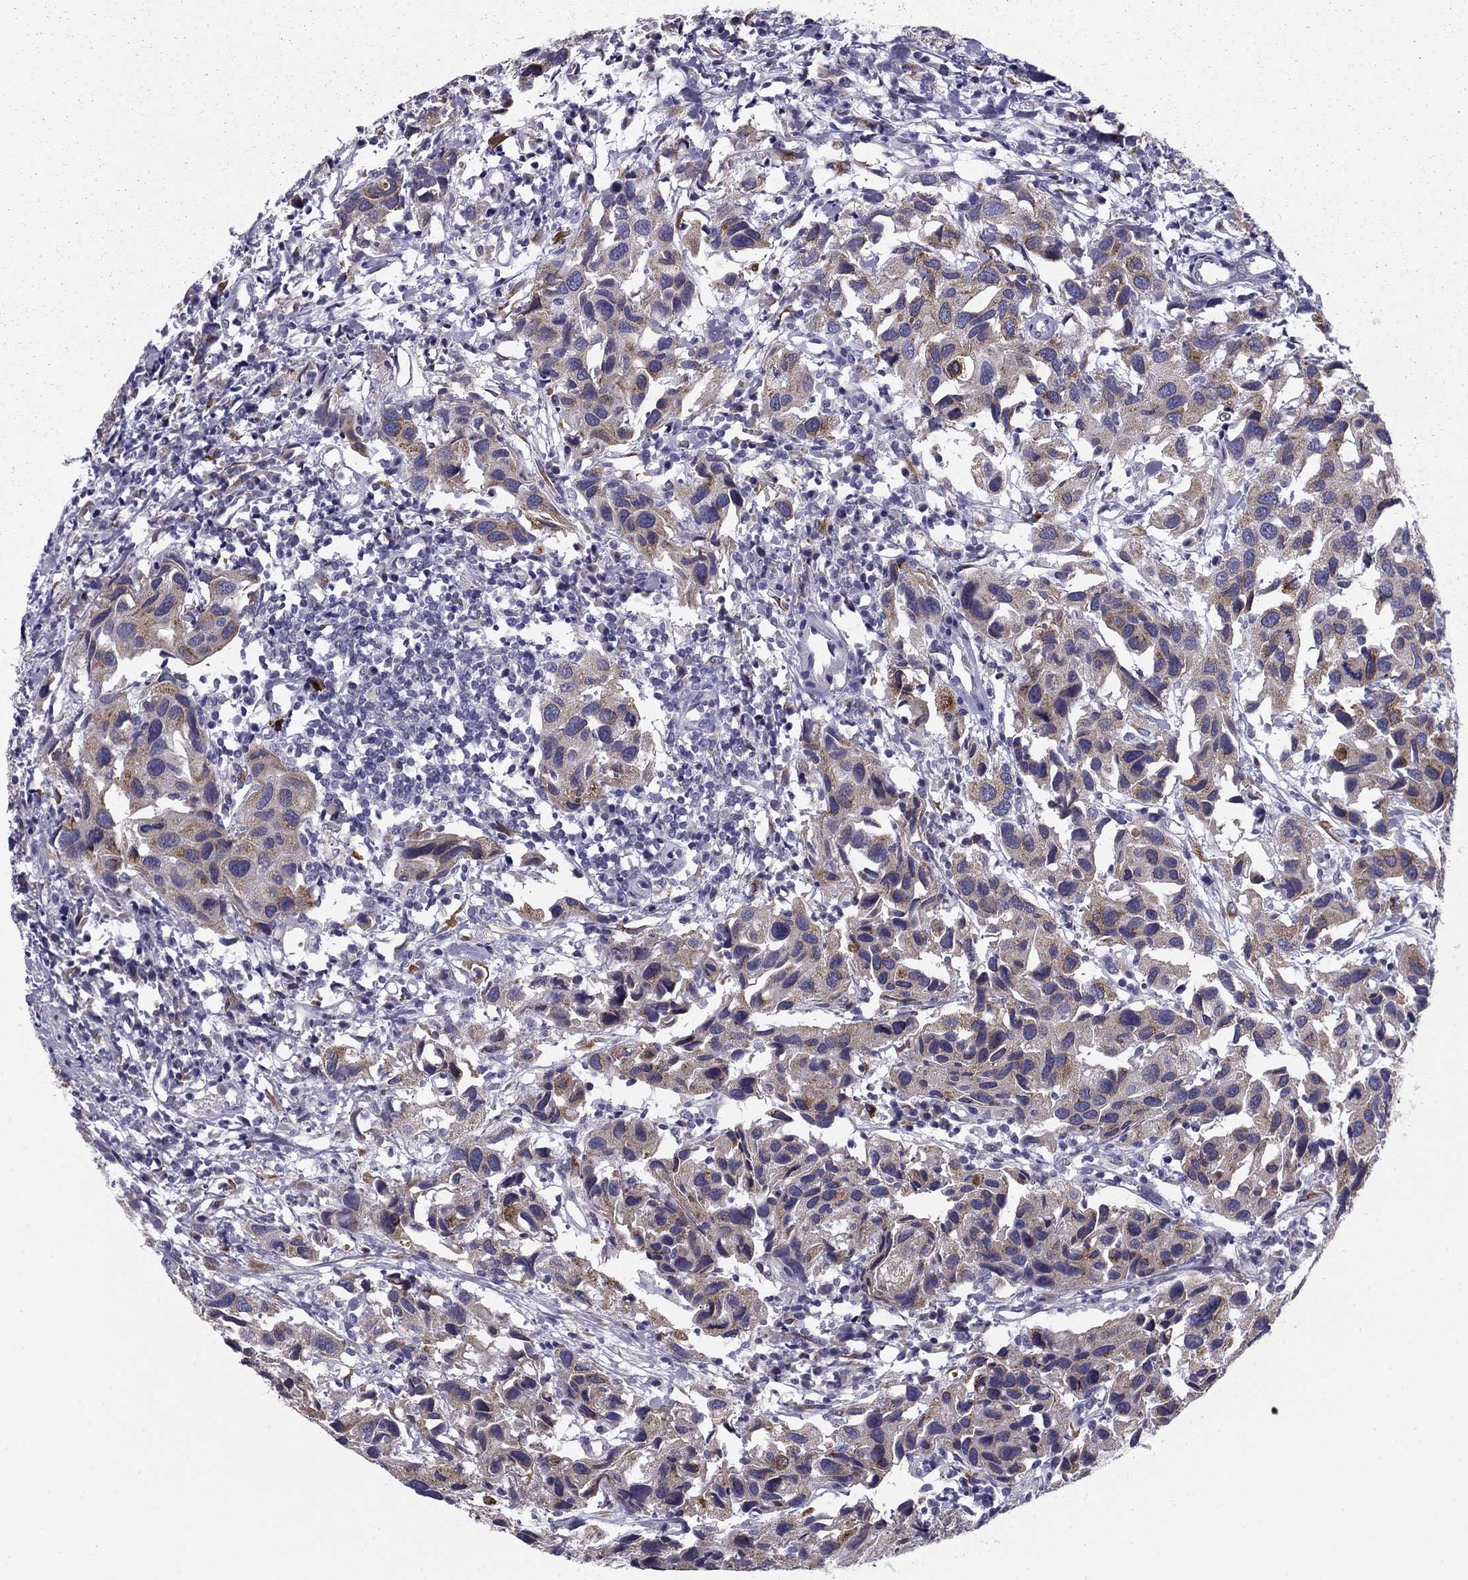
{"staining": {"intensity": "moderate", "quantity": "<25%", "location": "cytoplasmic/membranous"}, "tissue": "urothelial cancer", "cell_type": "Tumor cells", "image_type": "cancer", "snomed": [{"axis": "morphology", "description": "Urothelial carcinoma, High grade"}, {"axis": "topography", "description": "Urinary bladder"}], "caption": "High-grade urothelial carcinoma stained for a protein exhibits moderate cytoplasmic/membranous positivity in tumor cells.", "gene": "TMED3", "patient": {"sex": "male", "age": 79}}